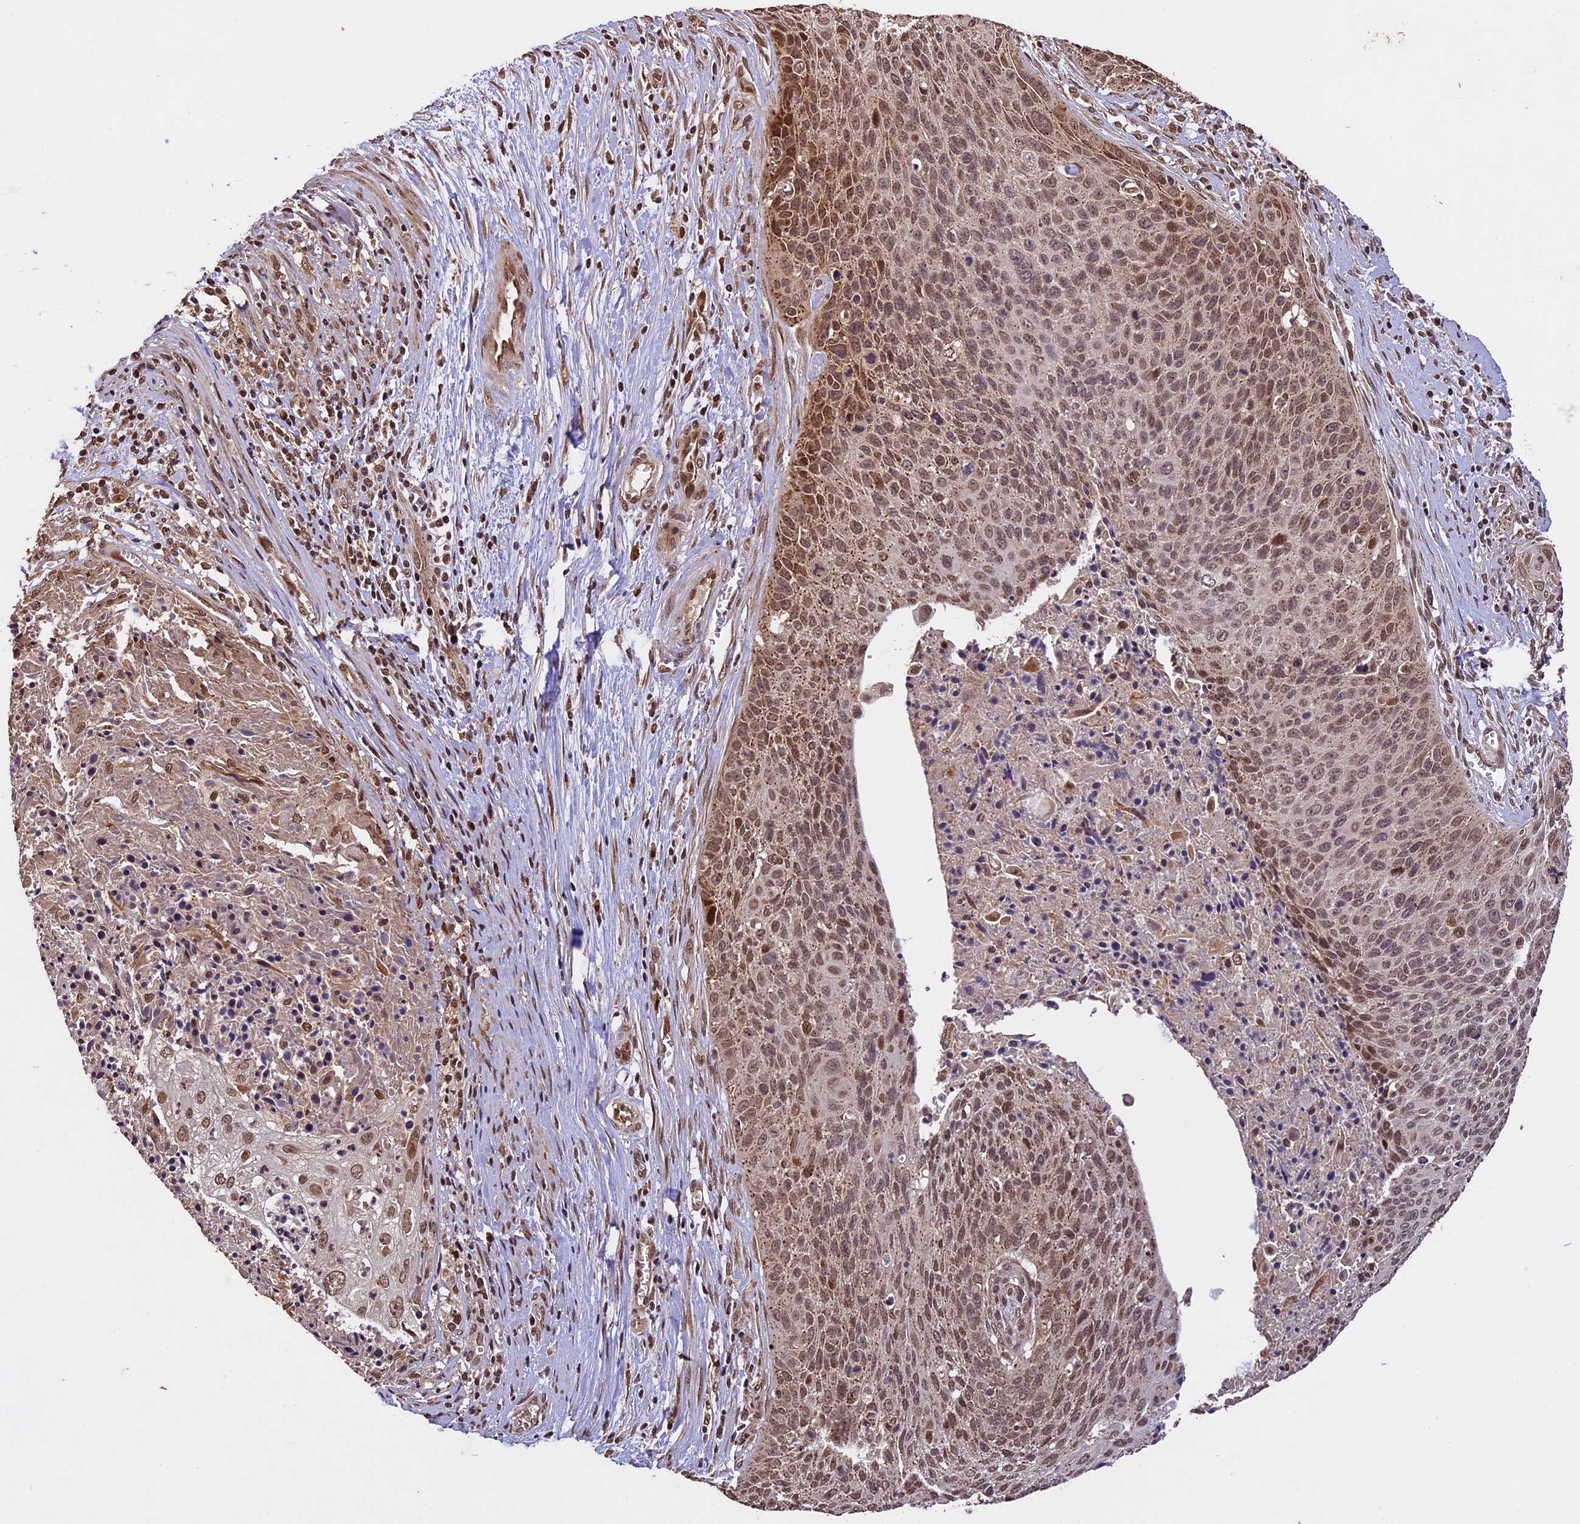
{"staining": {"intensity": "moderate", "quantity": ">75%", "location": "nuclear"}, "tissue": "cervical cancer", "cell_type": "Tumor cells", "image_type": "cancer", "snomed": [{"axis": "morphology", "description": "Squamous cell carcinoma, NOS"}, {"axis": "topography", "description": "Cervix"}], "caption": "Tumor cells display medium levels of moderate nuclear staining in about >75% of cells in cervical cancer (squamous cell carcinoma).", "gene": "CDKN2AIP", "patient": {"sex": "female", "age": 55}}